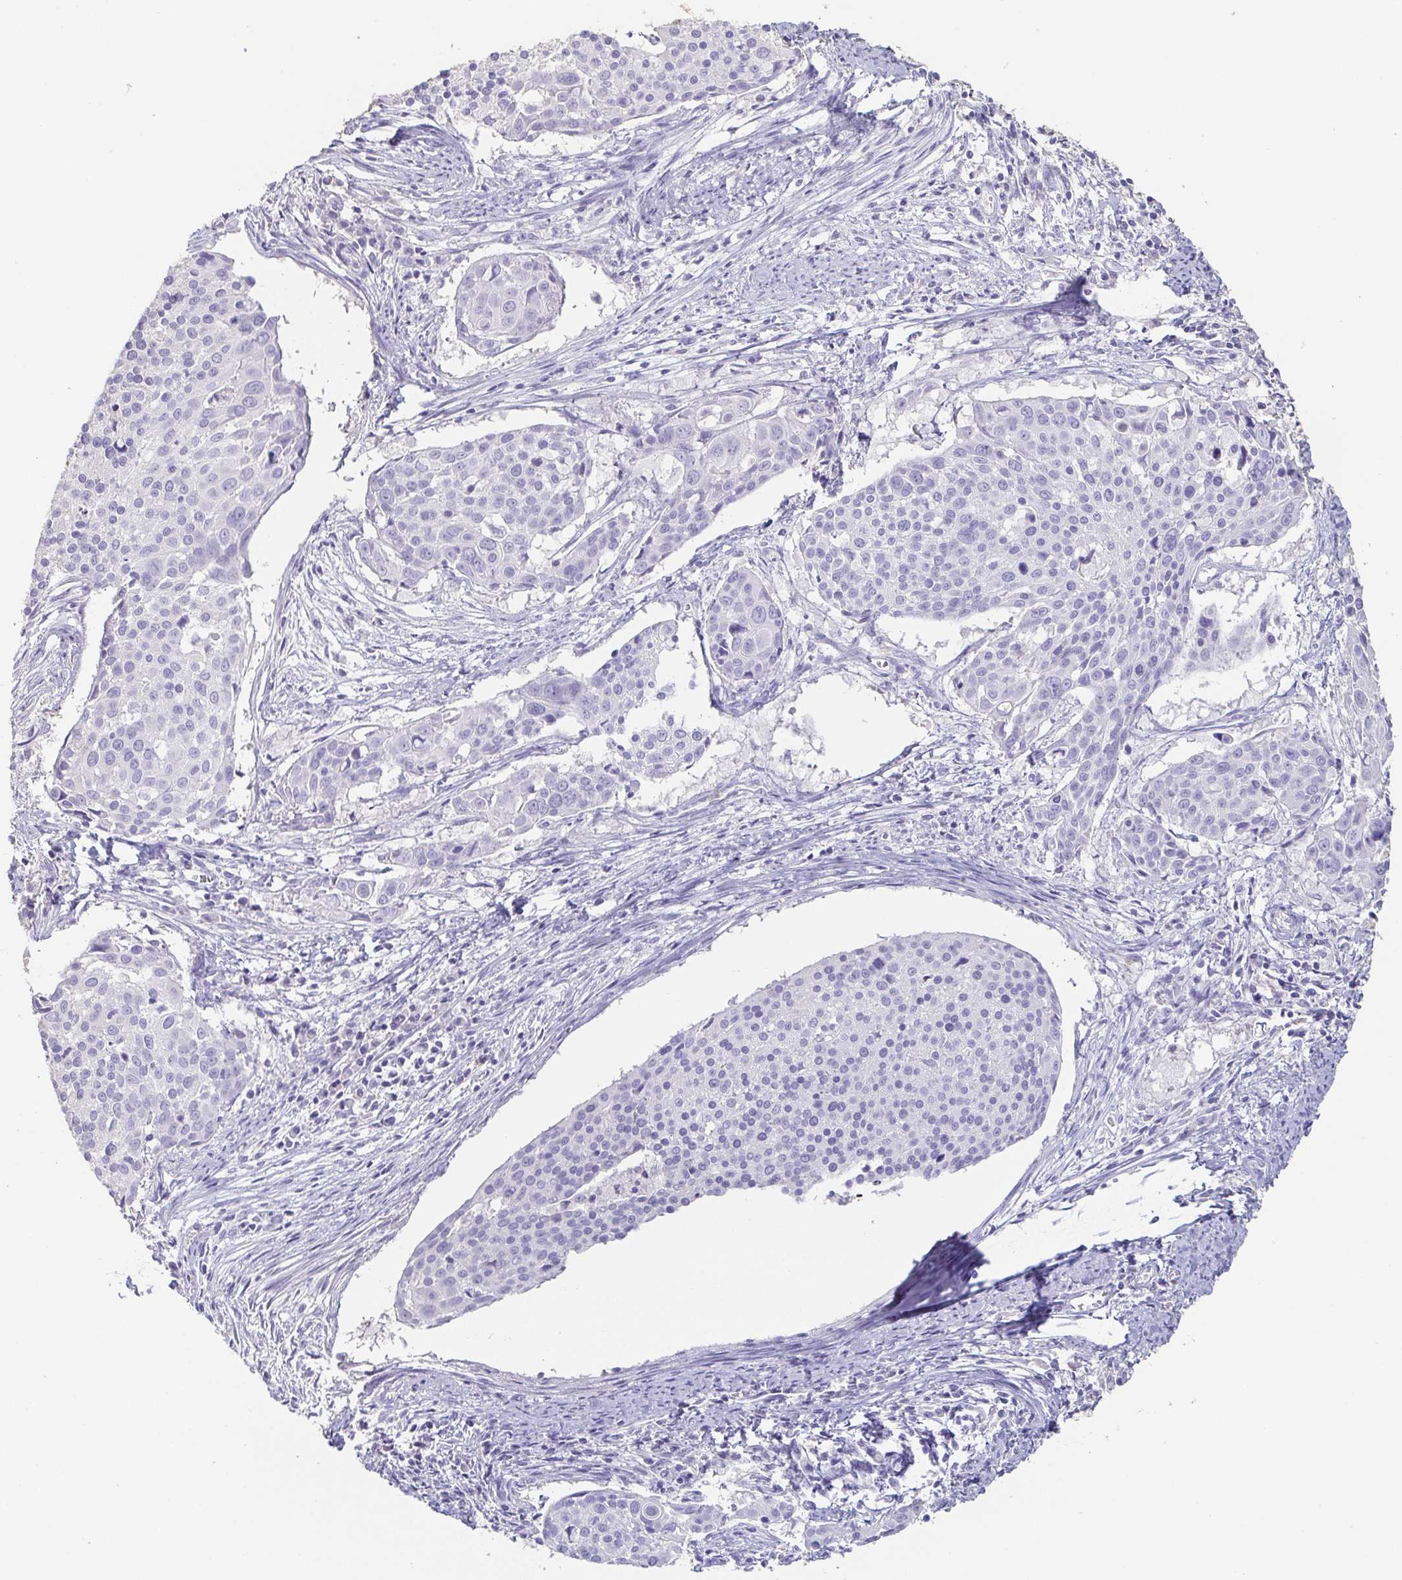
{"staining": {"intensity": "negative", "quantity": "none", "location": "none"}, "tissue": "cervical cancer", "cell_type": "Tumor cells", "image_type": "cancer", "snomed": [{"axis": "morphology", "description": "Squamous cell carcinoma, NOS"}, {"axis": "topography", "description": "Cervix"}], "caption": "Cervical cancer (squamous cell carcinoma) was stained to show a protein in brown. There is no significant positivity in tumor cells.", "gene": "BPIFA2", "patient": {"sex": "female", "age": 39}}